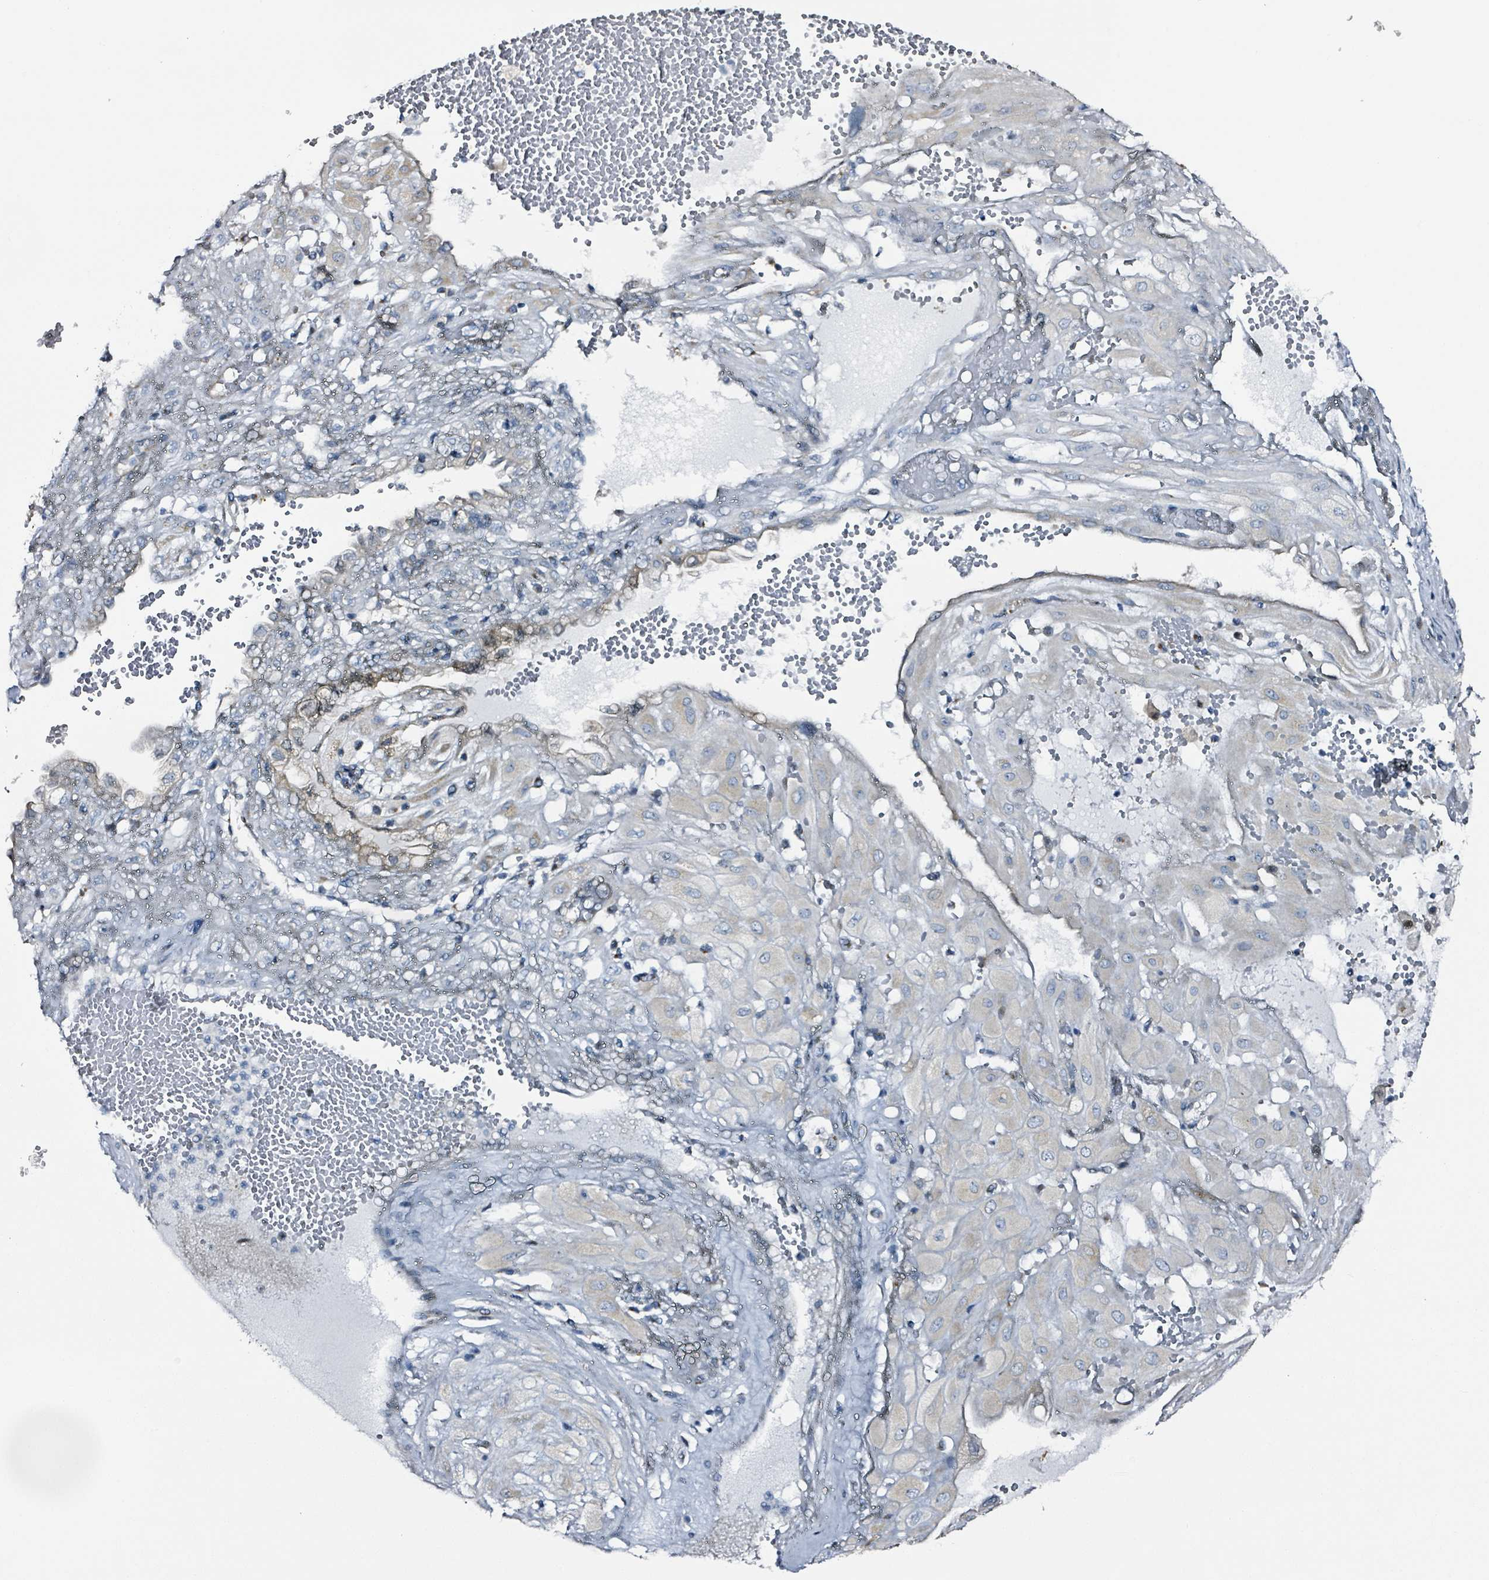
{"staining": {"intensity": "negative", "quantity": "none", "location": "none"}, "tissue": "cervical cancer", "cell_type": "Tumor cells", "image_type": "cancer", "snomed": [{"axis": "morphology", "description": "Squamous cell carcinoma, NOS"}, {"axis": "topography", "description": "Cervix"}], "caption": "The immunohistochemistry photomicrograph has no significant positivity in tumor cells of cervical cancer tissue. (Immunohistochemistry (ihc), brightfield microscopy, high magnification).", "gene": "B3GAT3", "patient": {"sex": "female", "age": 36}}